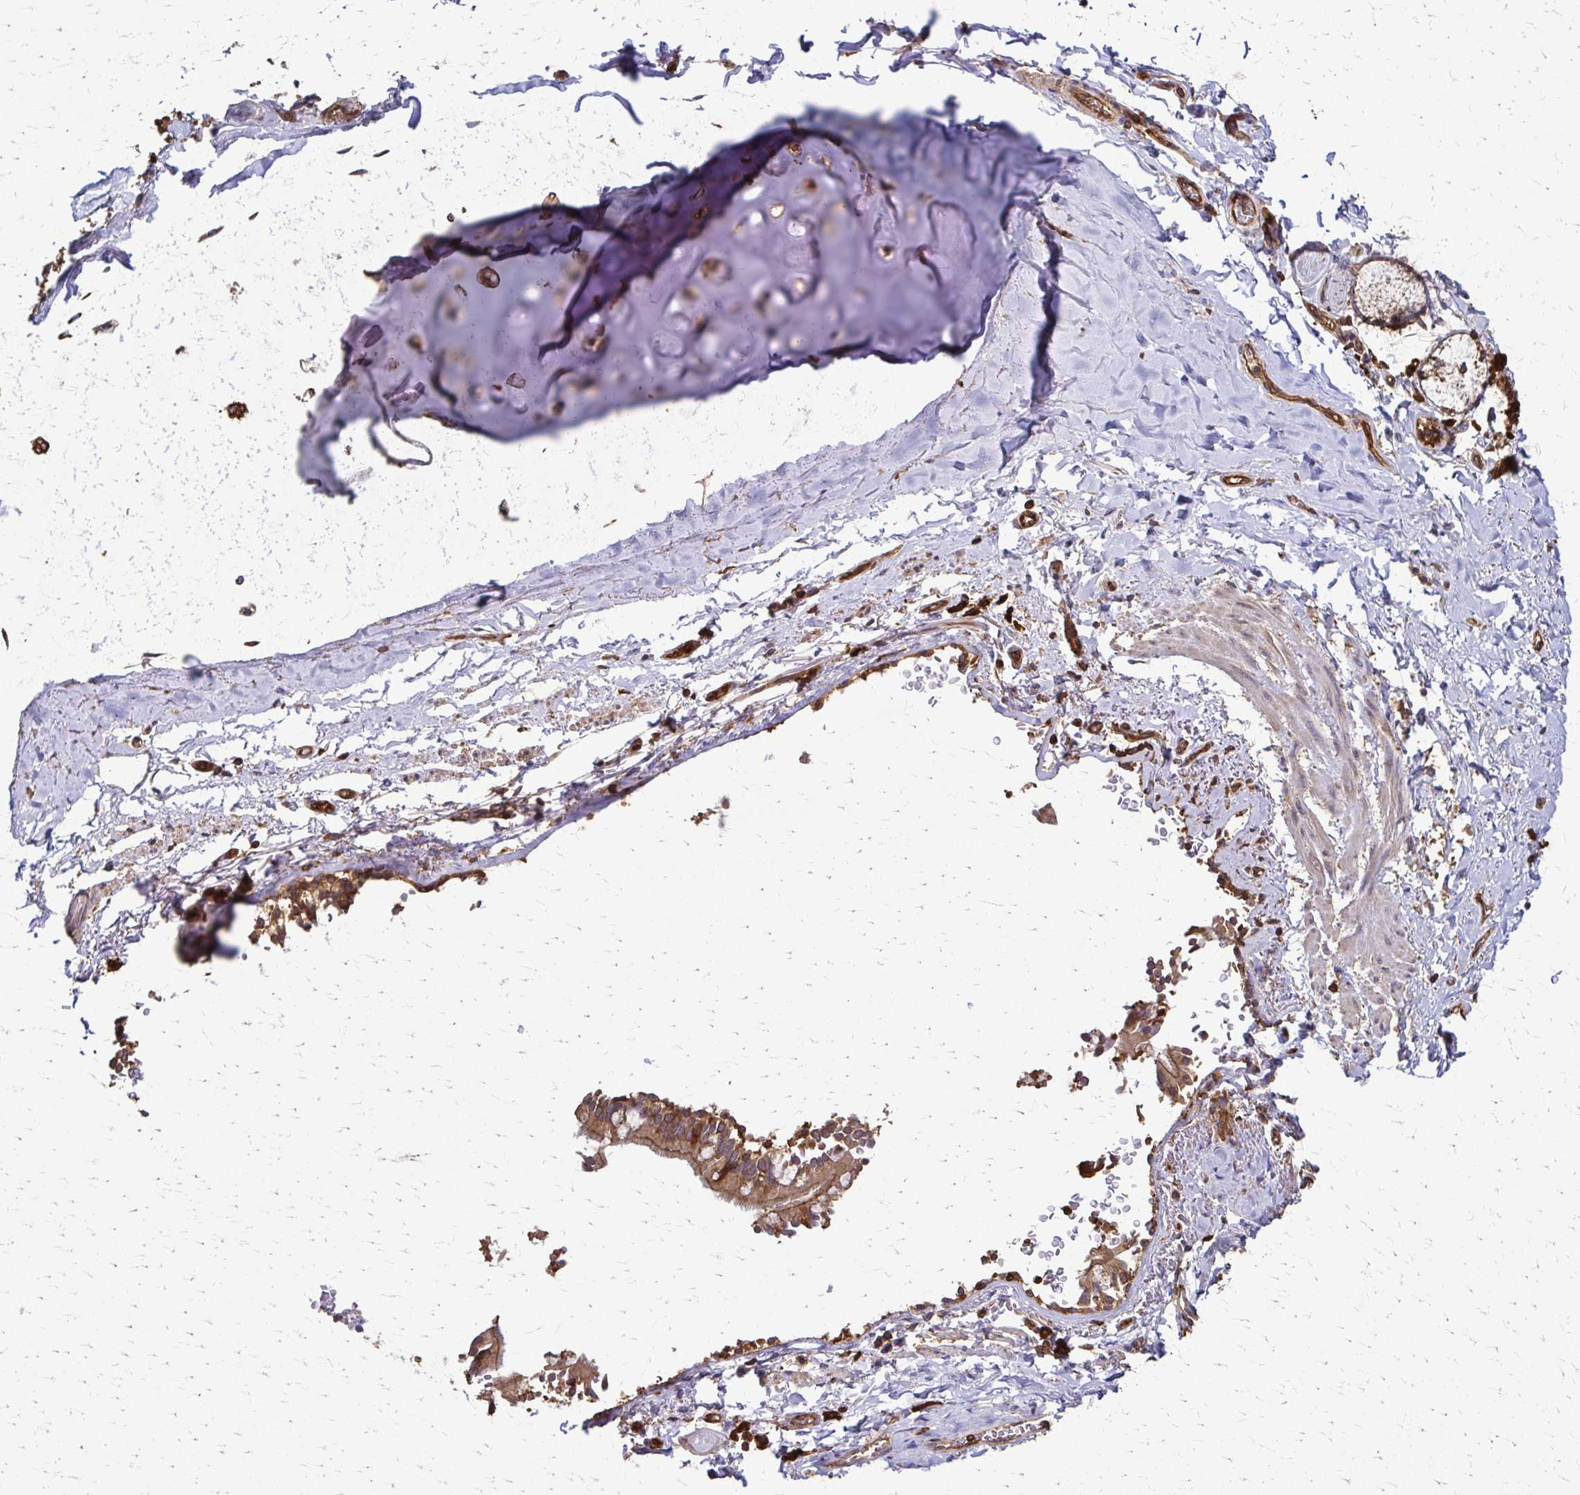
{"staining": {"intensity": "moderate", "quantity": ">75%", "location": "cytoplasmic/membranous"}, "tissue": "soft tissue", "cell_type": "Chondrocytes", "image_type": "normal", "snomed": [{"axis": "morphology", "description": "Normal tissue, NOS"}, {"axis": "topography", "description": "Cartilage tissue"}, {"axis": "topography", "description": "Bronchus"}, {"axis": "topography", "description": "Peripheral nerve tissue"}], "caption": "An immunohistochemistry histopathology image of benign tissue is shown. Protein staining in brown labels moderate cytoplasmic/membranous positivity in soft tissue within chondrocytes. Using DAB (brown) and hematoxylin (blue) stains, captured at high magnification using brightfield microscopy.", "gene": "EEF2", "patient": {"sex": "male", "age": 67}}